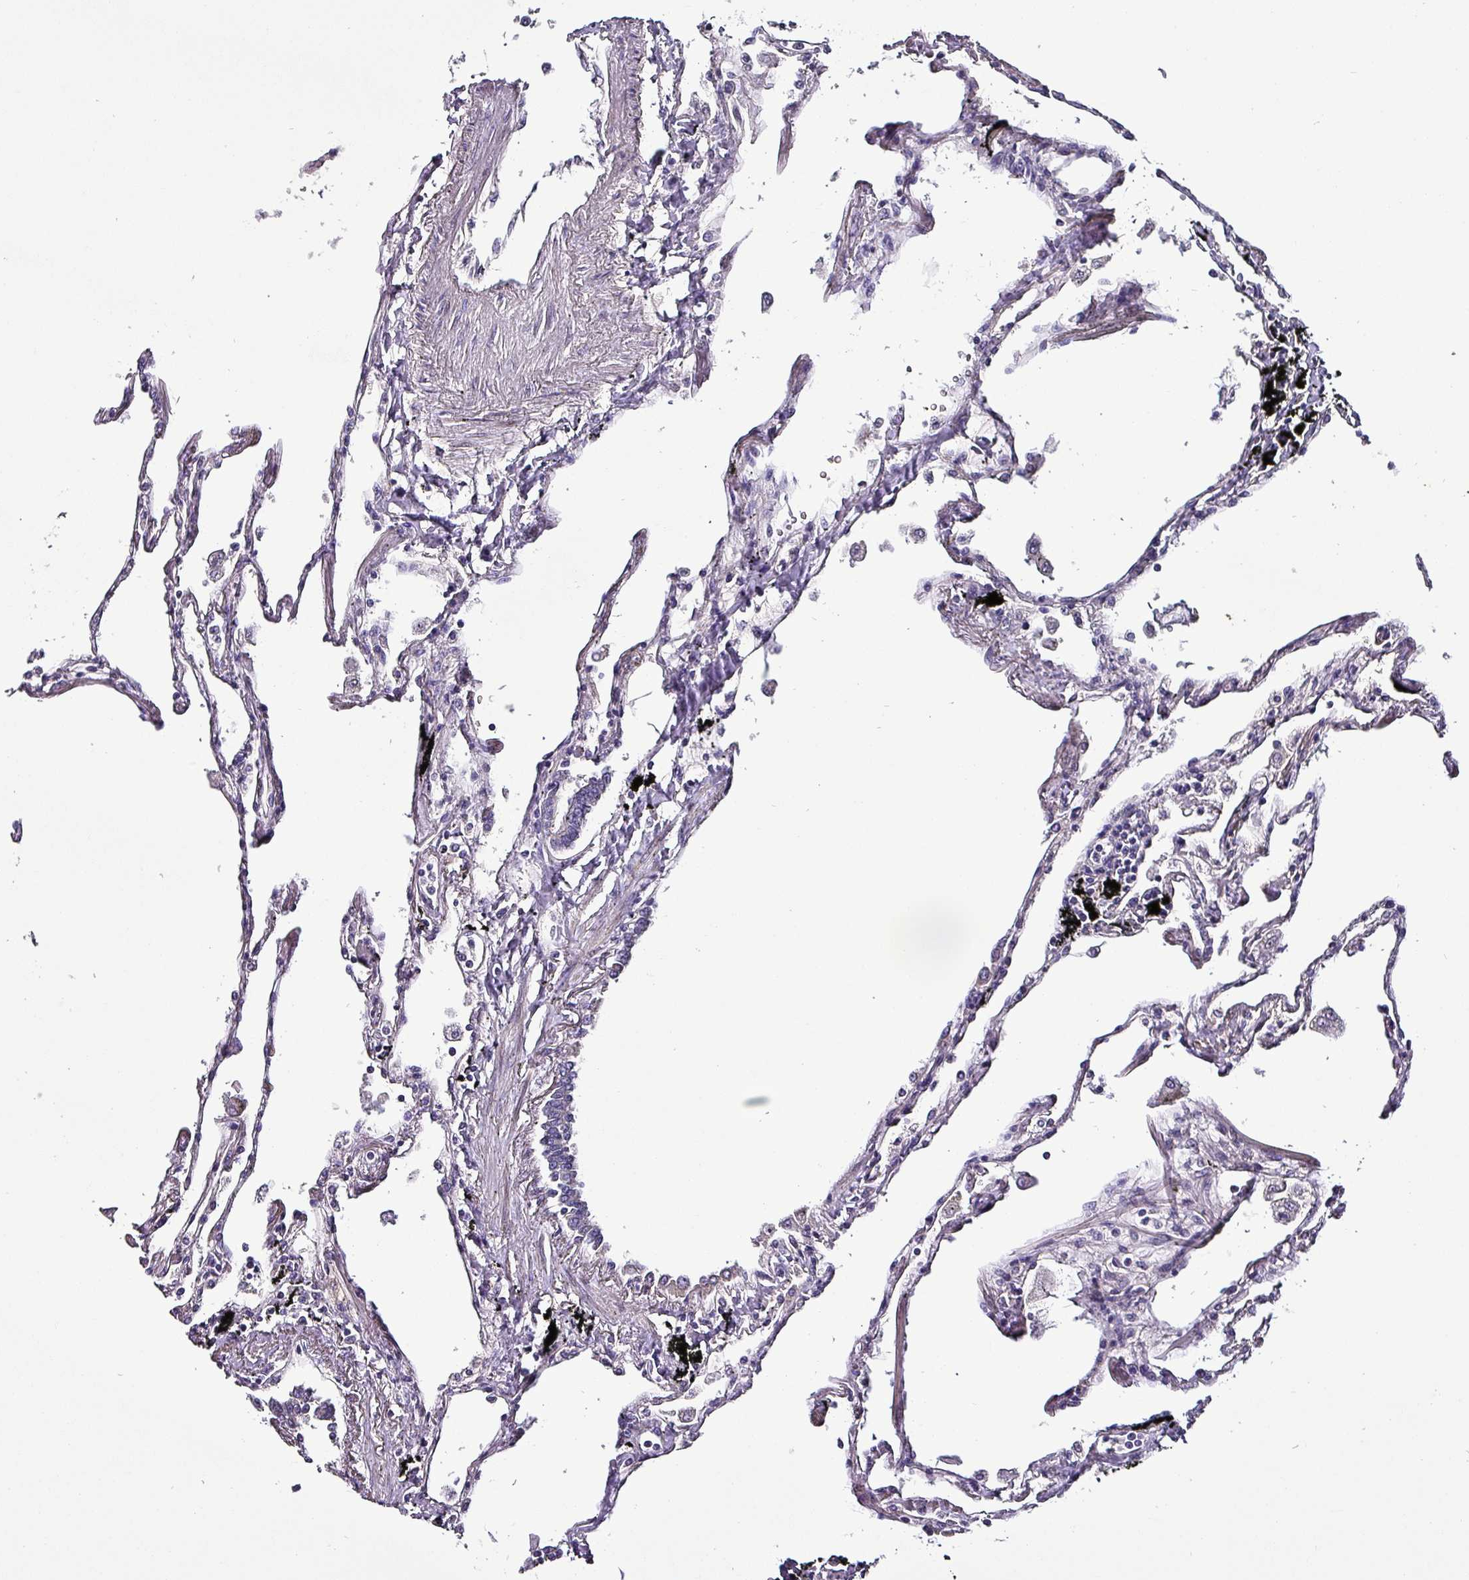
{"staining": {"intensity": "negative", "quantity": "none", "location": "none"}, "tissue": "lung", "cell_type": "Alveolar cells", "image_type": "normal", "snomed": [{"axis": "morphology", "description": "Normal tissue, NOS"}, {"axis": "topography", "description": "Lung"}], "caption": "An immunohistochemistry histopathology image of benign lung is shown. There is no staining in alveolar cells of lung.", "gene": "GRAPL", "patient": {"sex": "female", "age": 67}}